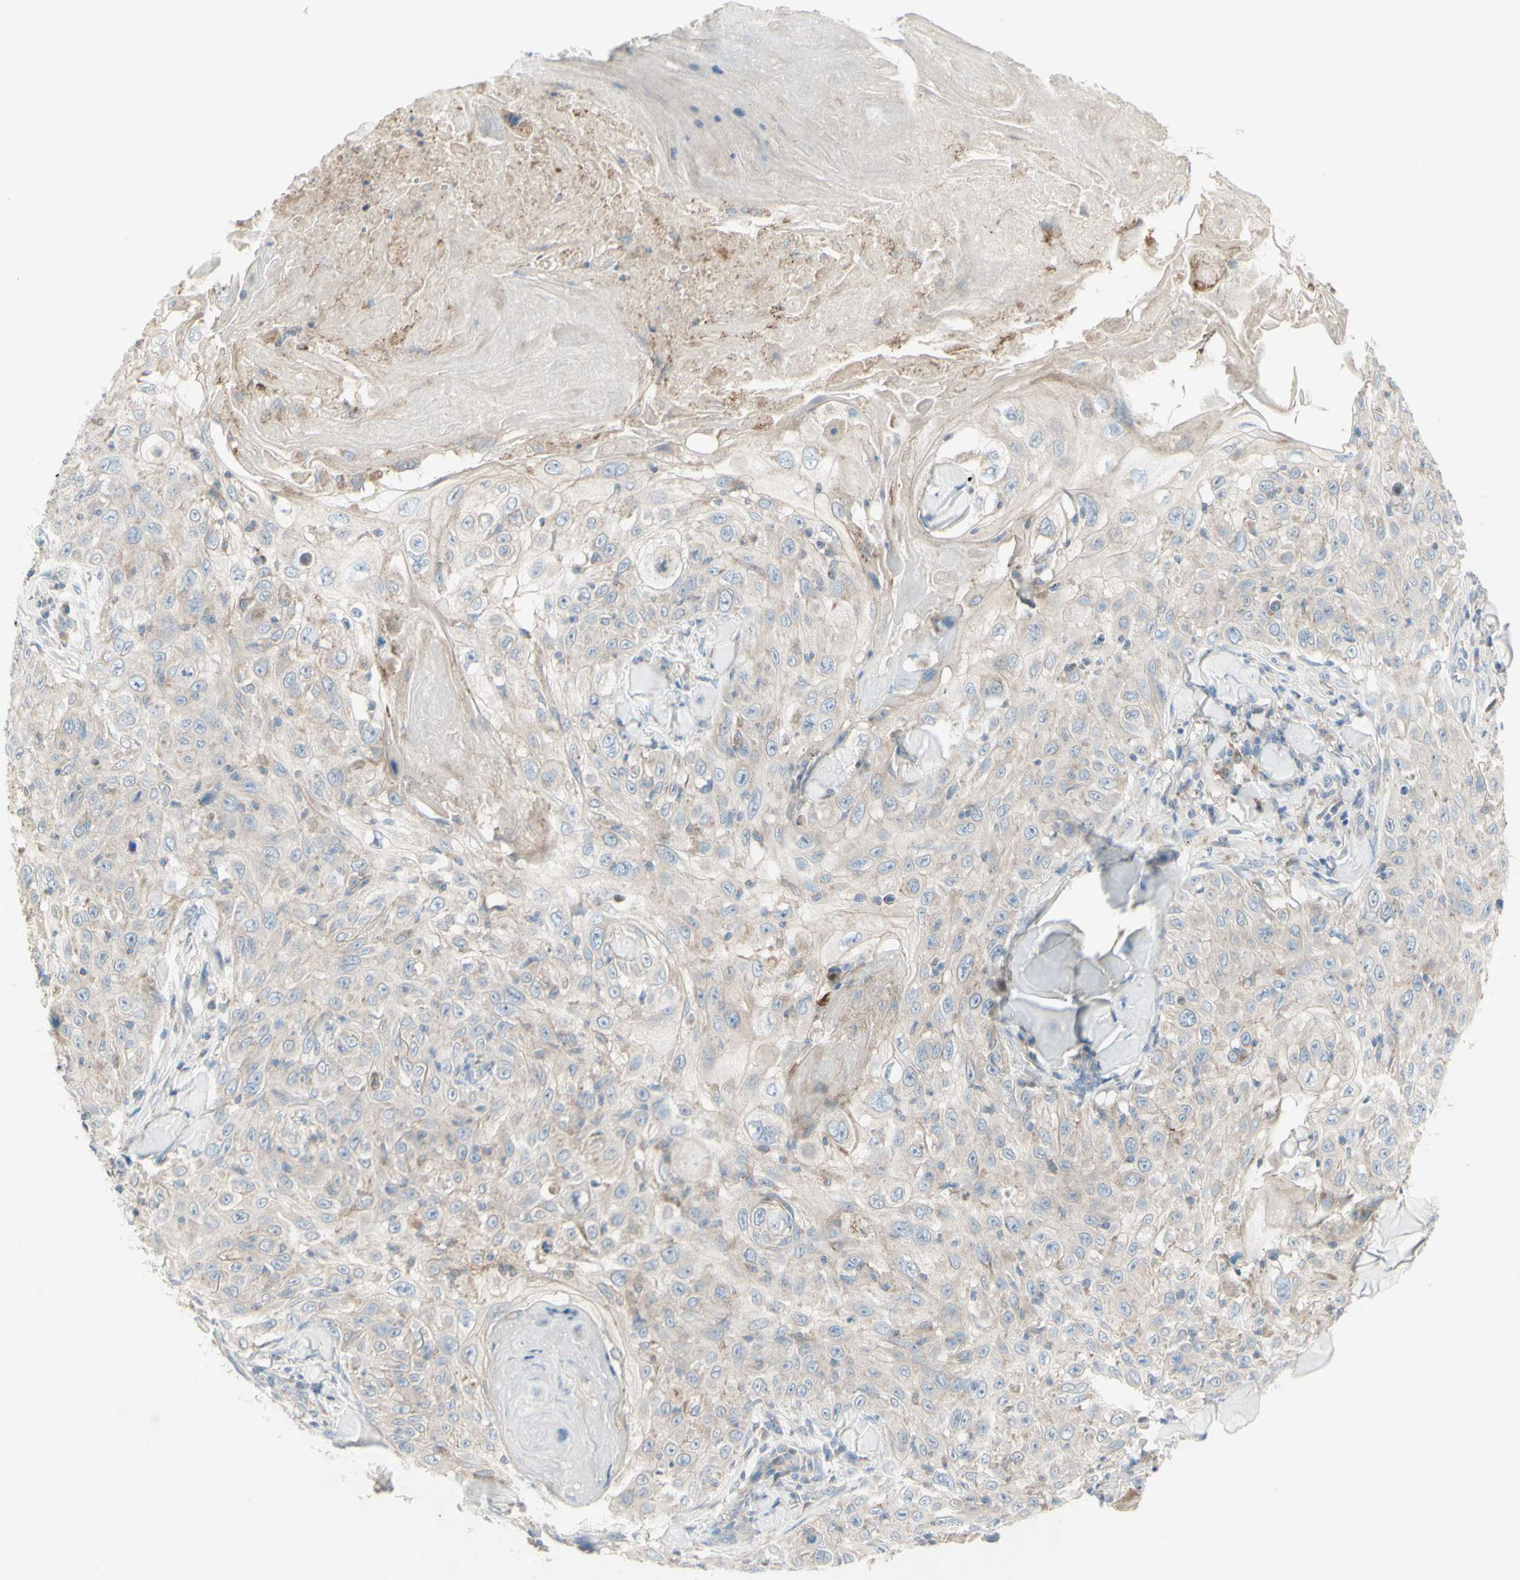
{"staining": {"intensity": "weak", "quantity": "<25%", "location": "cytoplasmic/membranous"}, "tissue": "skin cancer", "cell_type": "Tumor cells", "image_type": "cancer", "snomed": [{"axis": "morphology", "description": "Squamous cell carcinoma, NOS"}, {"axis": "topography", "description": "Skin"}], "caption": "Image shows no protein expression in tumor cells of skin cancer tissue.", "gene": "CNTNAP1", "patient": {"sex": "male", "age": 86}}